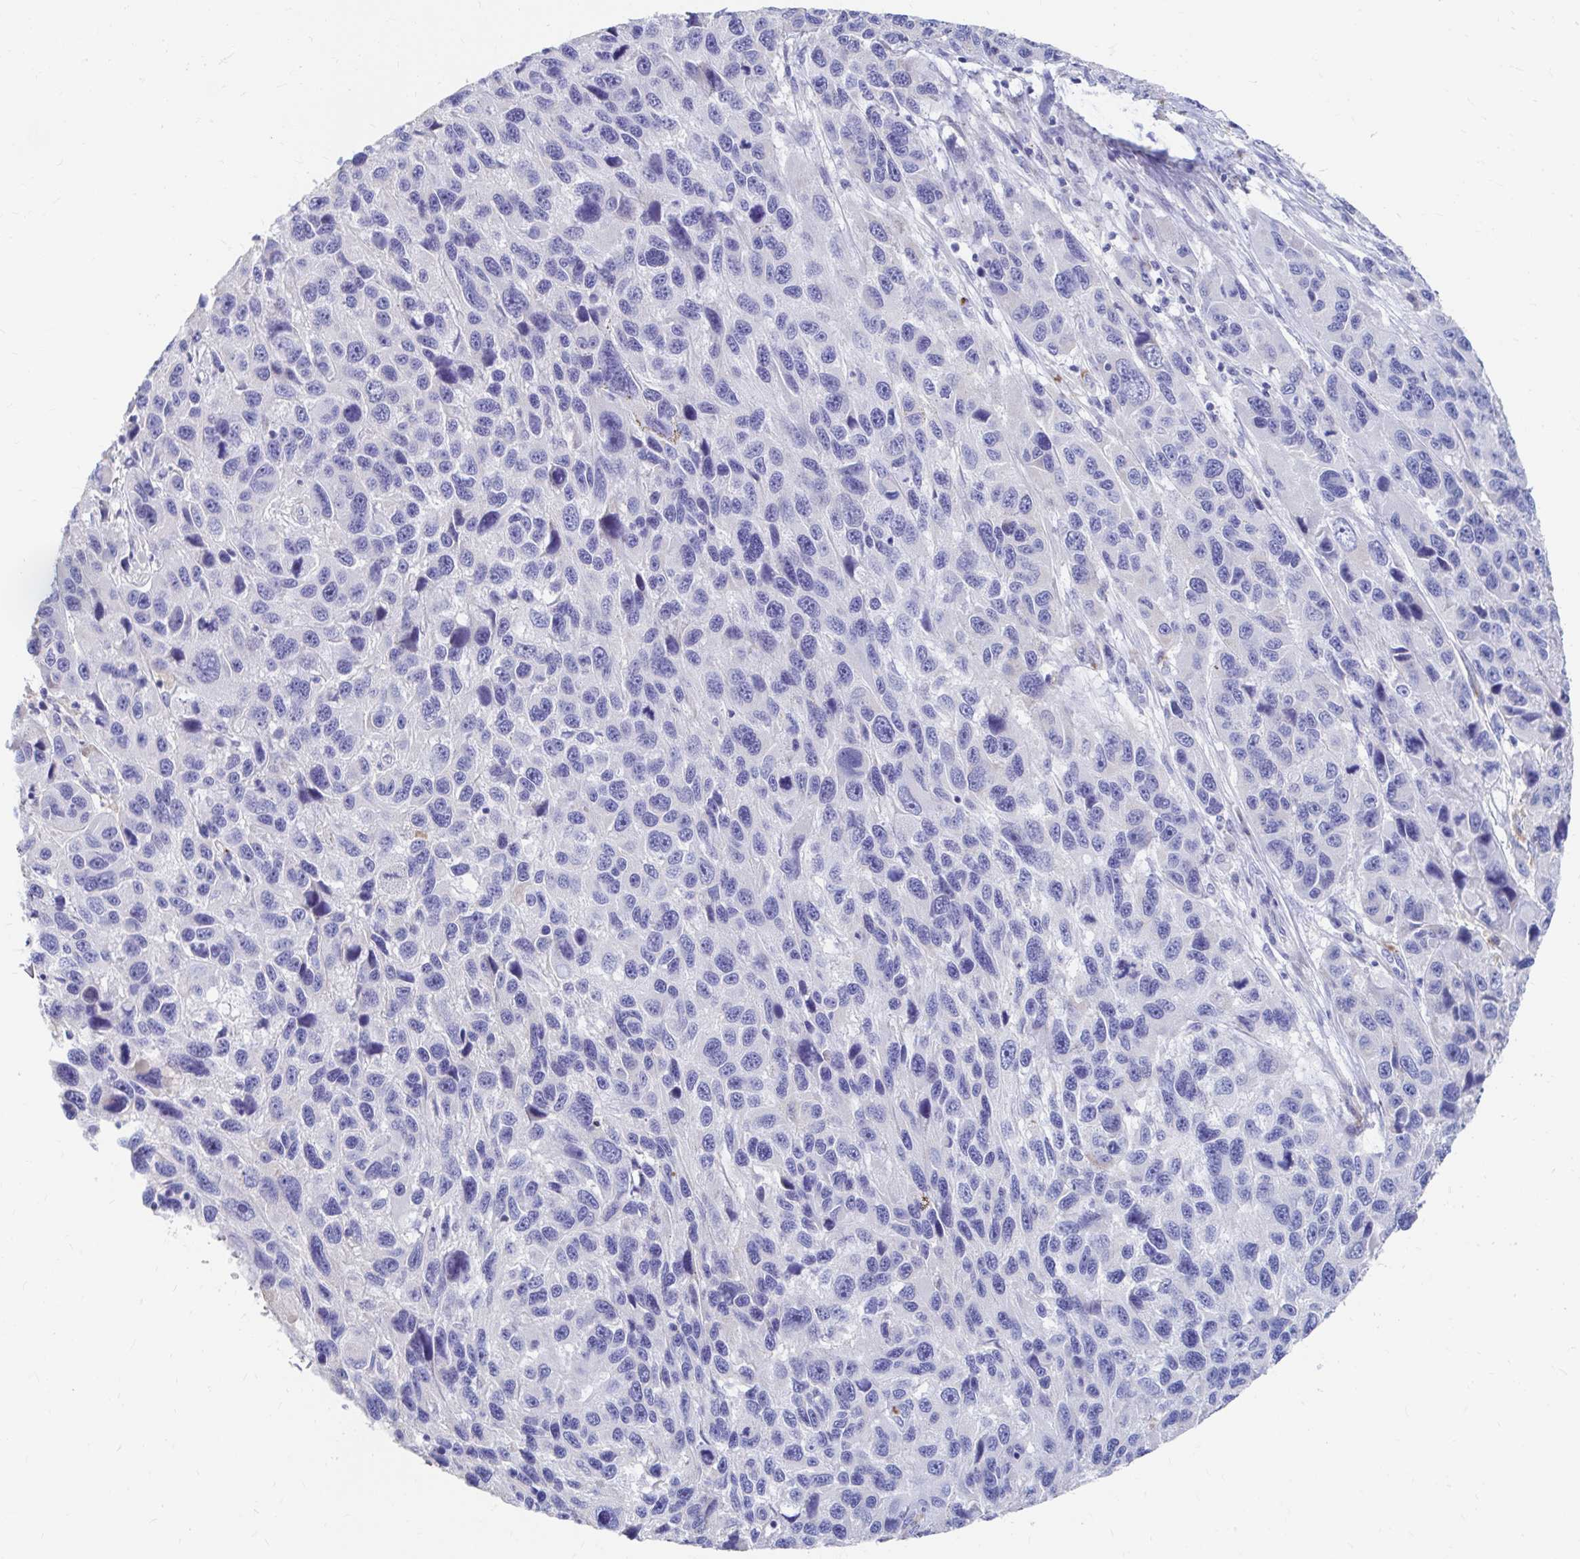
{"staining": {"intensity": "negative", "quantity": "none", "location": "none"}, "tissue": "melanoma", "cell_type": "Tumor cells", "image_type": "cancer", "snomed": [{"axis": "morphology", "description": "Malignant melanoma, NOS"}, {"axis": "topography", "description": "Skin"}], "caption": "Tumor cells show no significant positivity in malignant melanoma.", "gene": "LAMC3", "patient": {"sex": "male", "age": 53}}